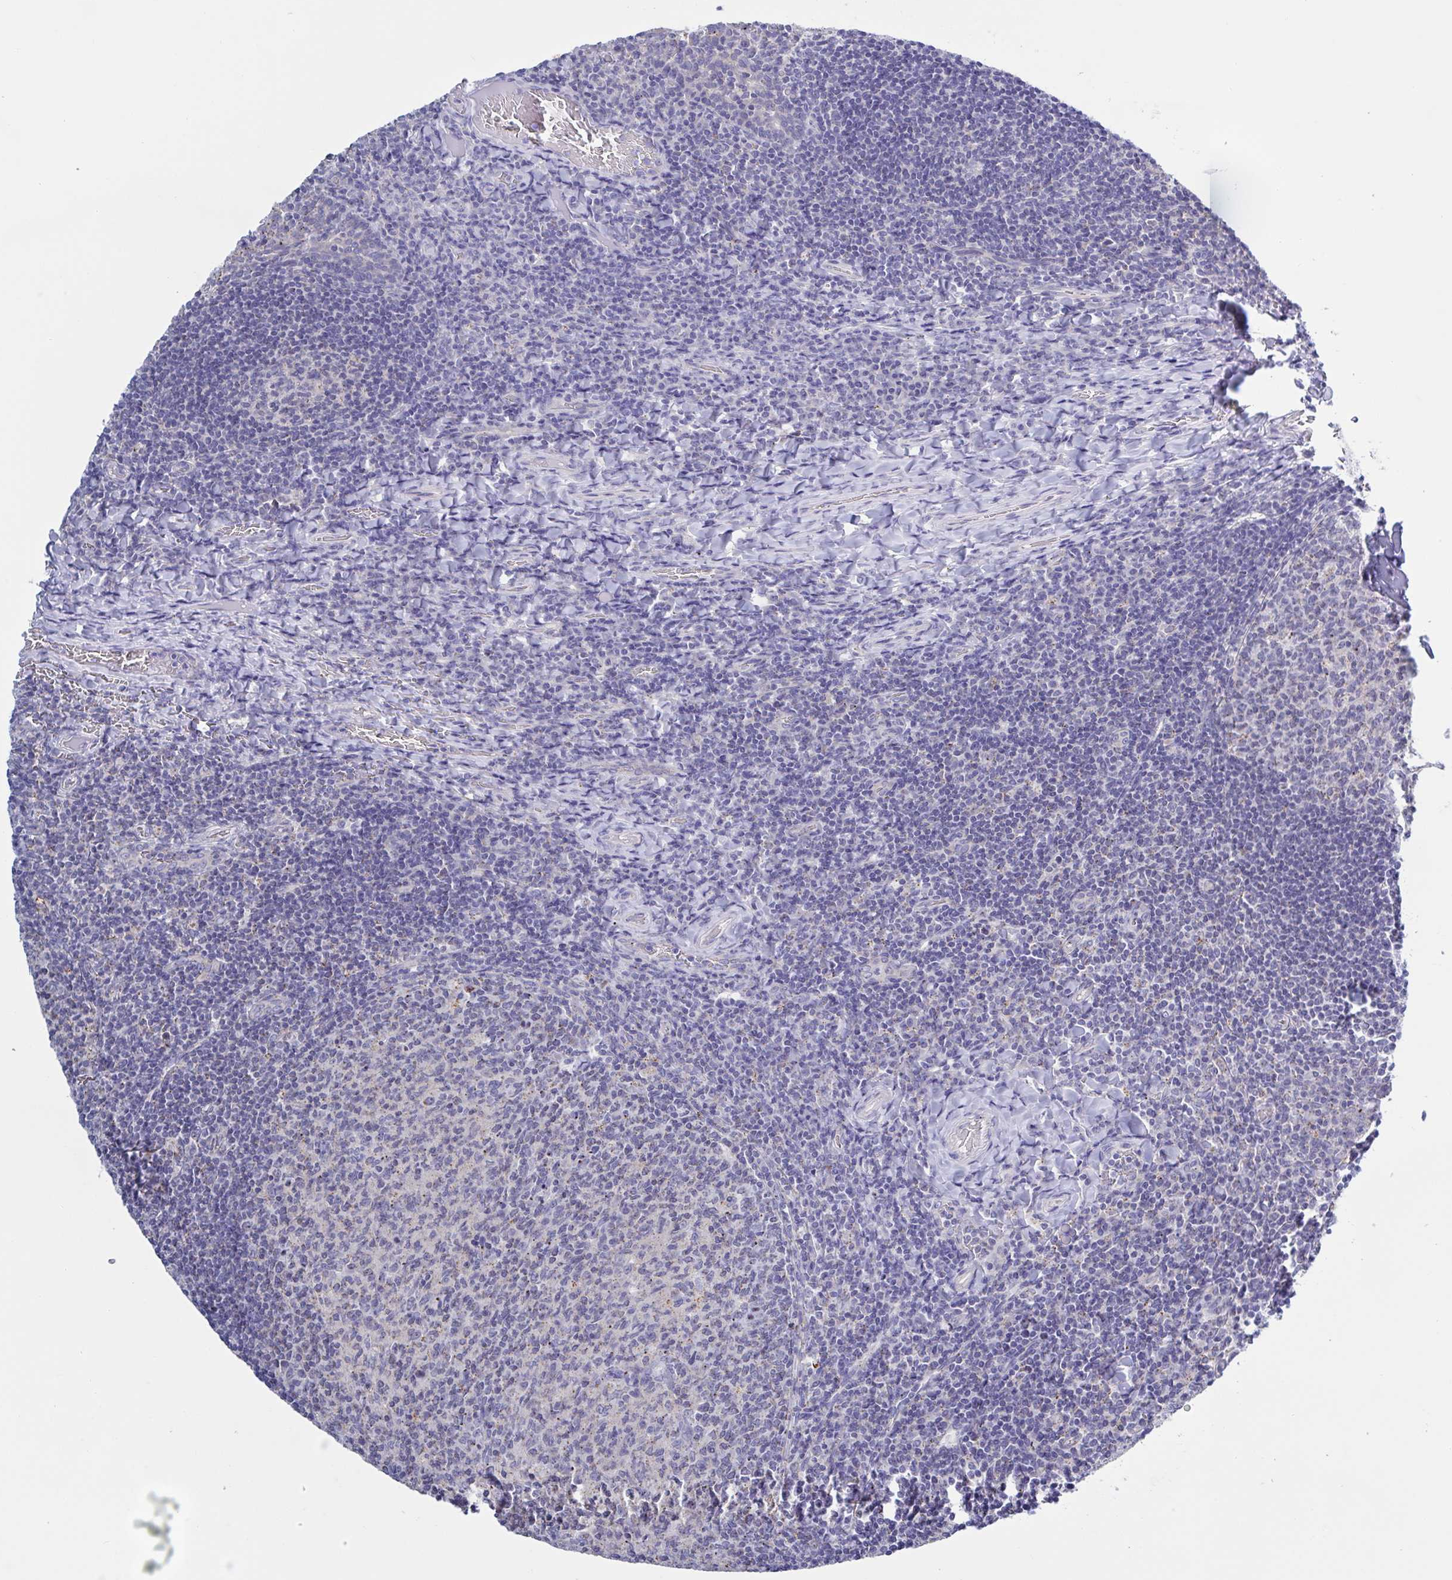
{"staining": {"intensity": "negative", "quantity": "none", "location": "none"}, "tissue": "tonsil", "cell_type": "Germinal center cells", "image_type": "normal", "snomed": [{"axis": "morphology", "description": "Normal tissue, NOS"}, {"axis": "topography", "description": "Tonsil"}], "caption": "IHC image of benign tonsil: tonsil stained with DAB demonstrates no significant protein staining in germinal center cells. (DAB (3,3'-diaminobenzidine) IHC, high magnification).", "gene": "CHMP5", "patient": {"sex": "female", "age": 10}}